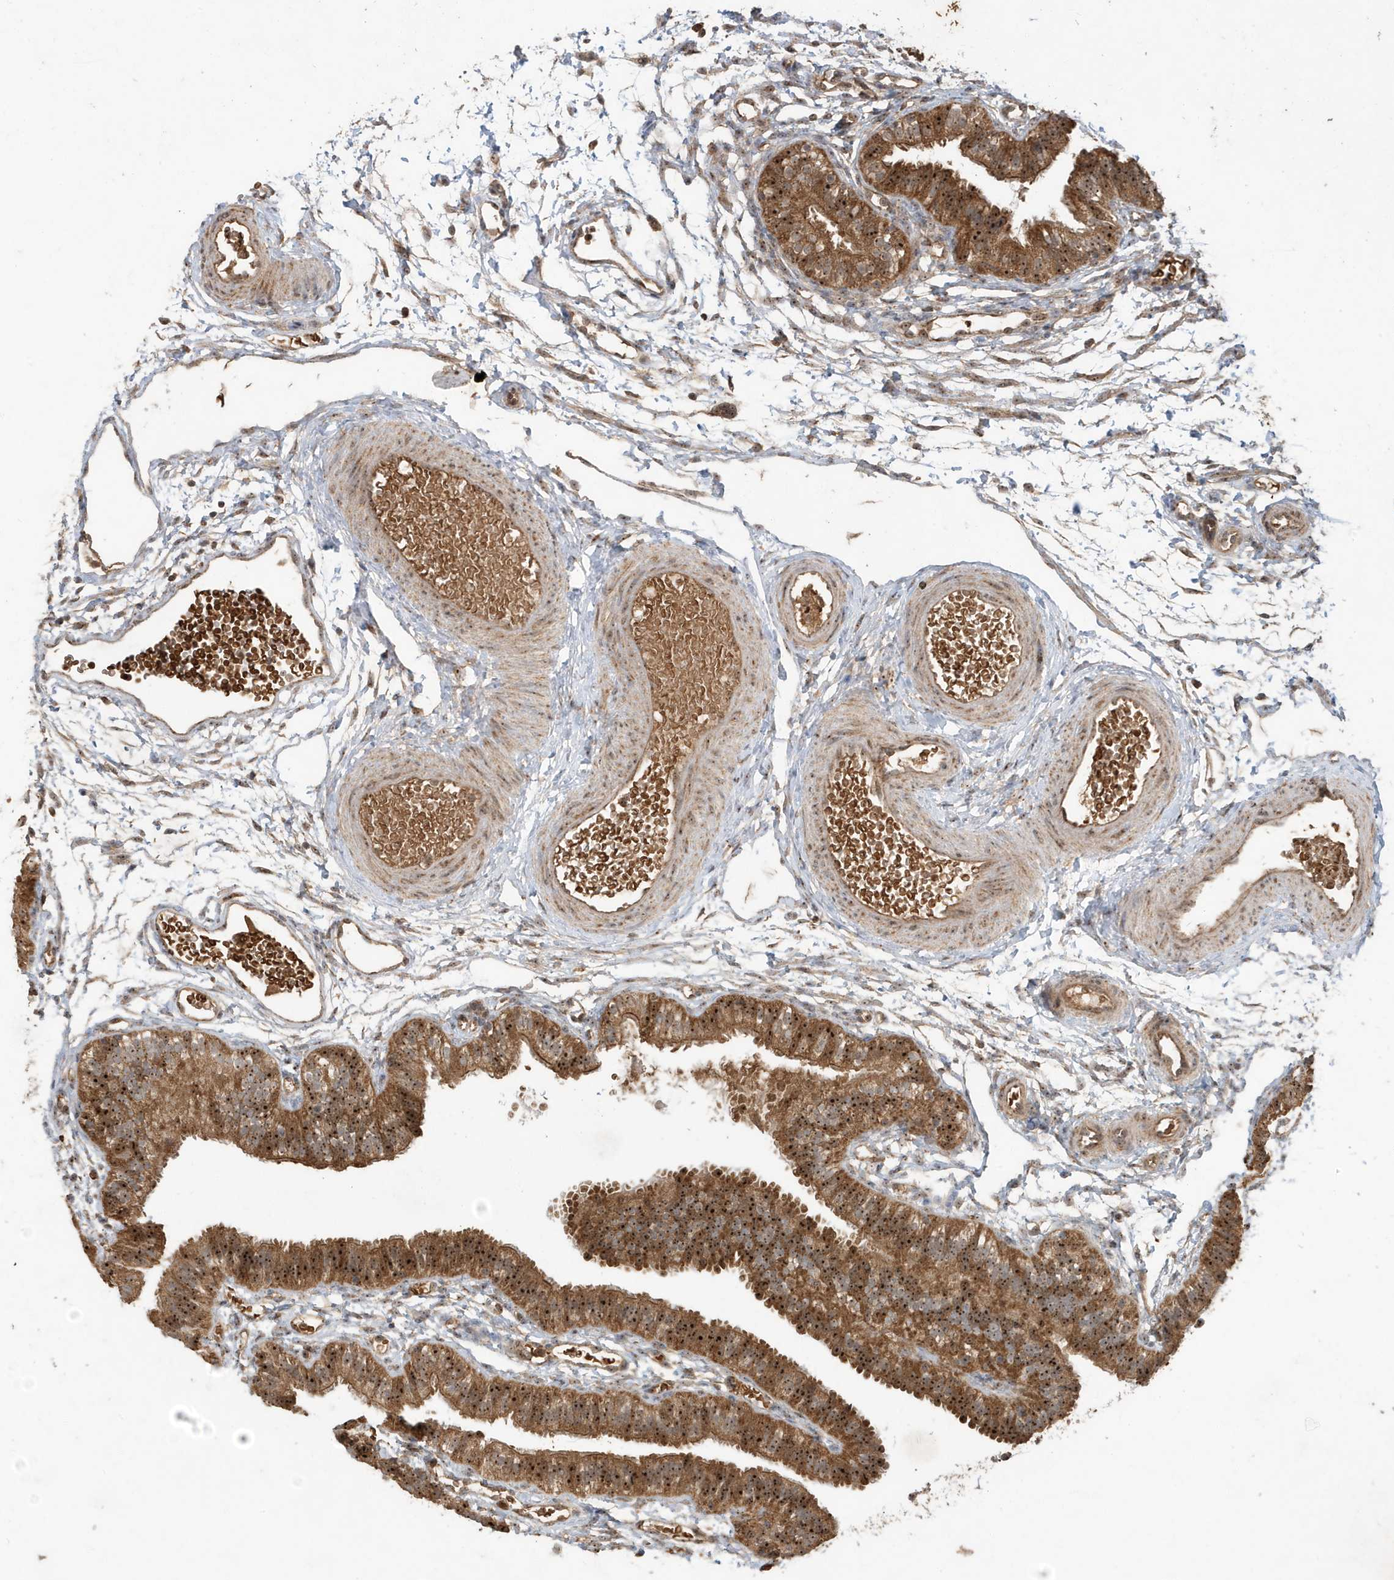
{"staining": {"intensity": "strong", "quantity": ">75%", "location": "cytoplasmic/membranous,nuclear"}, "tissue": "fallopian tube", "cell_type": "Glandular cells", "image_type": "normal", "snomed": [{"axis": "morphology", "description": "Normal tissue, NOS"}, {"axis": "topography", "description": "Fallopian tube"}], "caption": "IHC staining of unremarkable fallopian tube, which shows high levels of strong cytoplasmic/membranous,nuclear expression in approximately >75% of glandular cells indicating strong cytoplasmic/membranous,nuclear protein expression. The staining was performed using DAB (brown) for protein detection and nuclei were counterstained in hematoxylin (blue).", "gene": "ABCB9", "patient": {"sex": "female", "age": 35}}